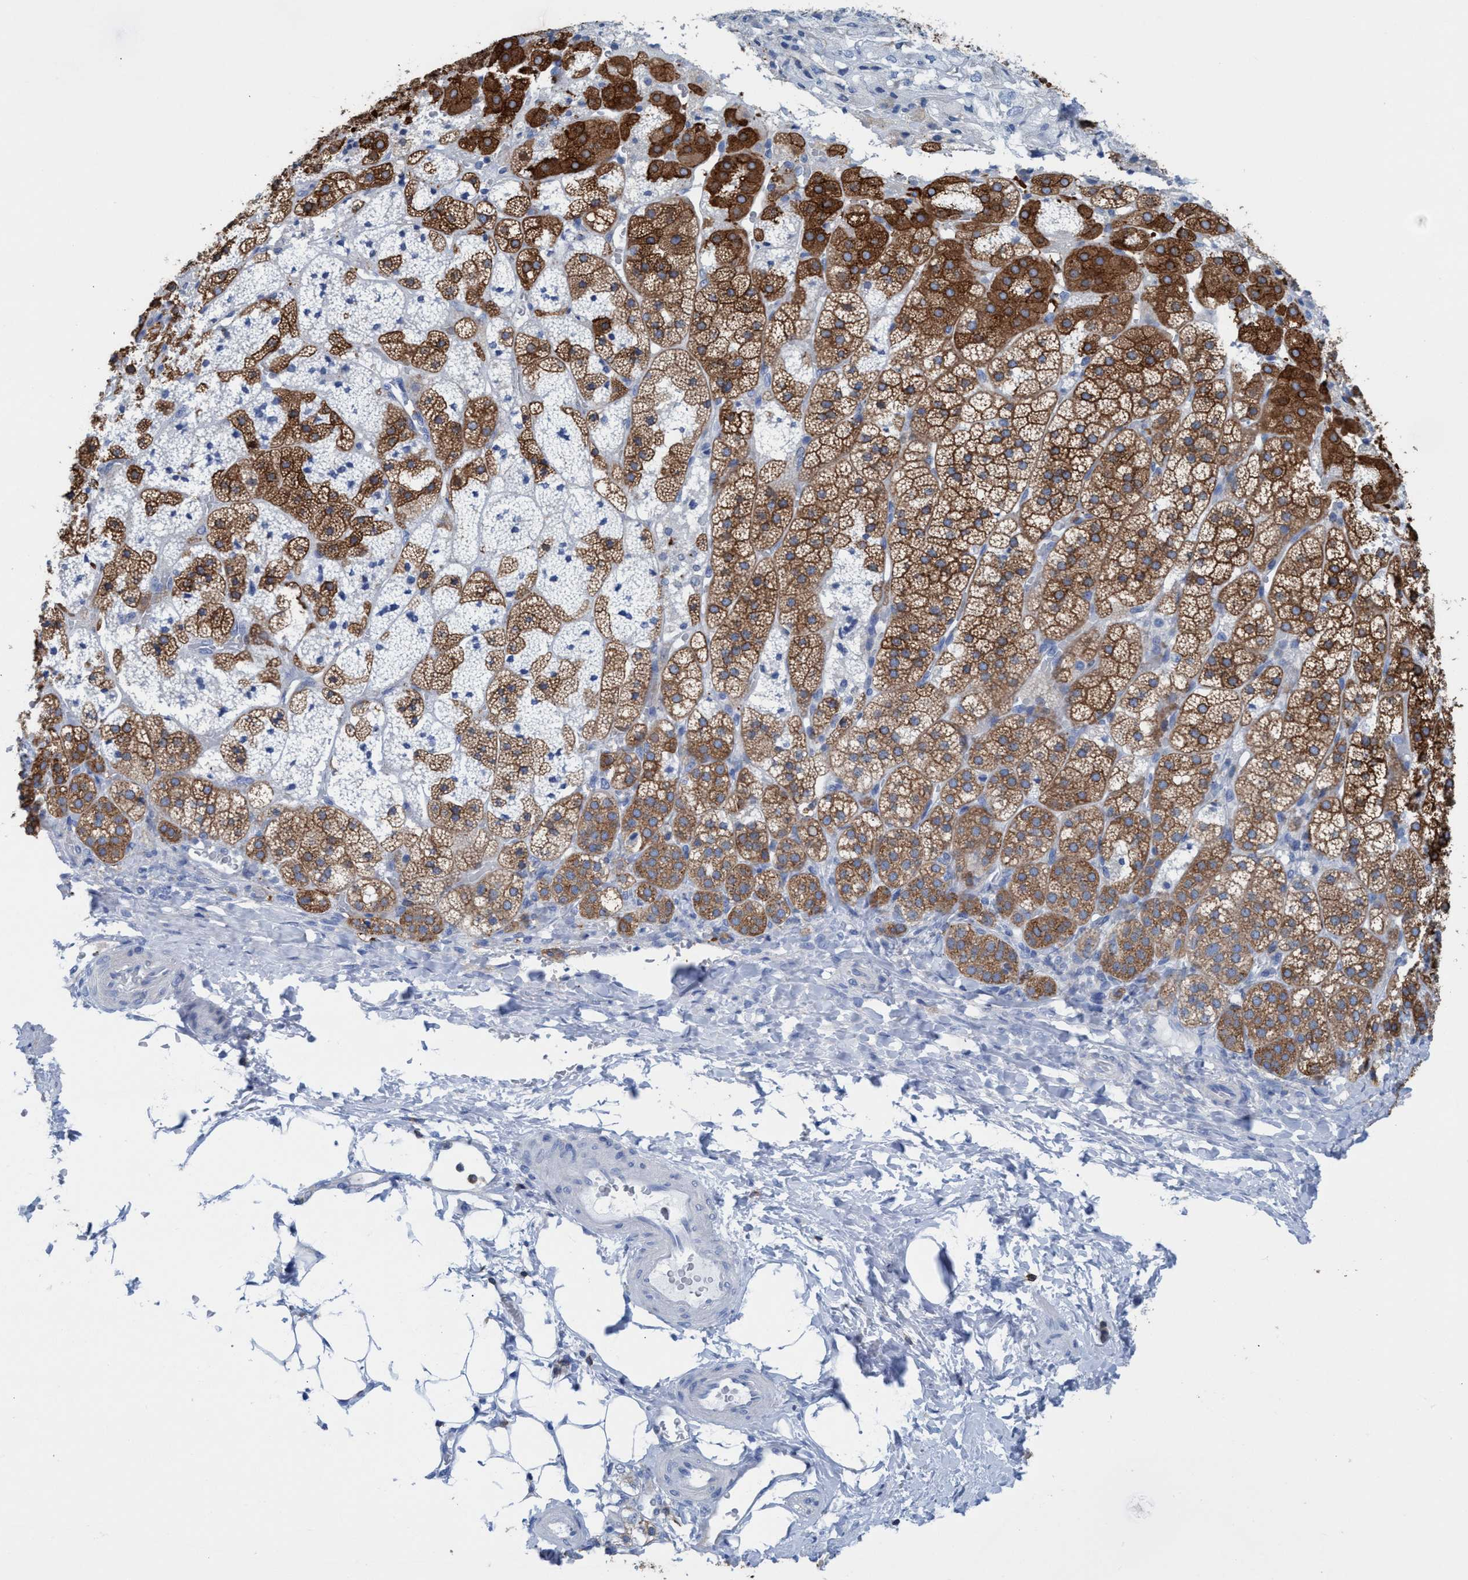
{"staining": {"intensity": "strong", "quantity": ">75%", "location": "cytoplasmic/membranous"}, "tissue": "adrenal gland", "cell_type": "Glandular cells", "image_type": "normal", "snomed": [{"axis": "morphology", "description": "Normal tissue, NOS"}, {"axis": "topography", "description": "Adrenal gland"}], "caption": "Adrenal gland stained for a protein exhibits strong cytoplasmic/membranous positivity in glandular cells. Using DAB (3,3'-diaminobenzidine) (brown) and hematoxylin (blue) stains, captured at high magnification using brightfield microscopy.", "gene": "EZR", "patient": {"sex": "female", "age": 44}}